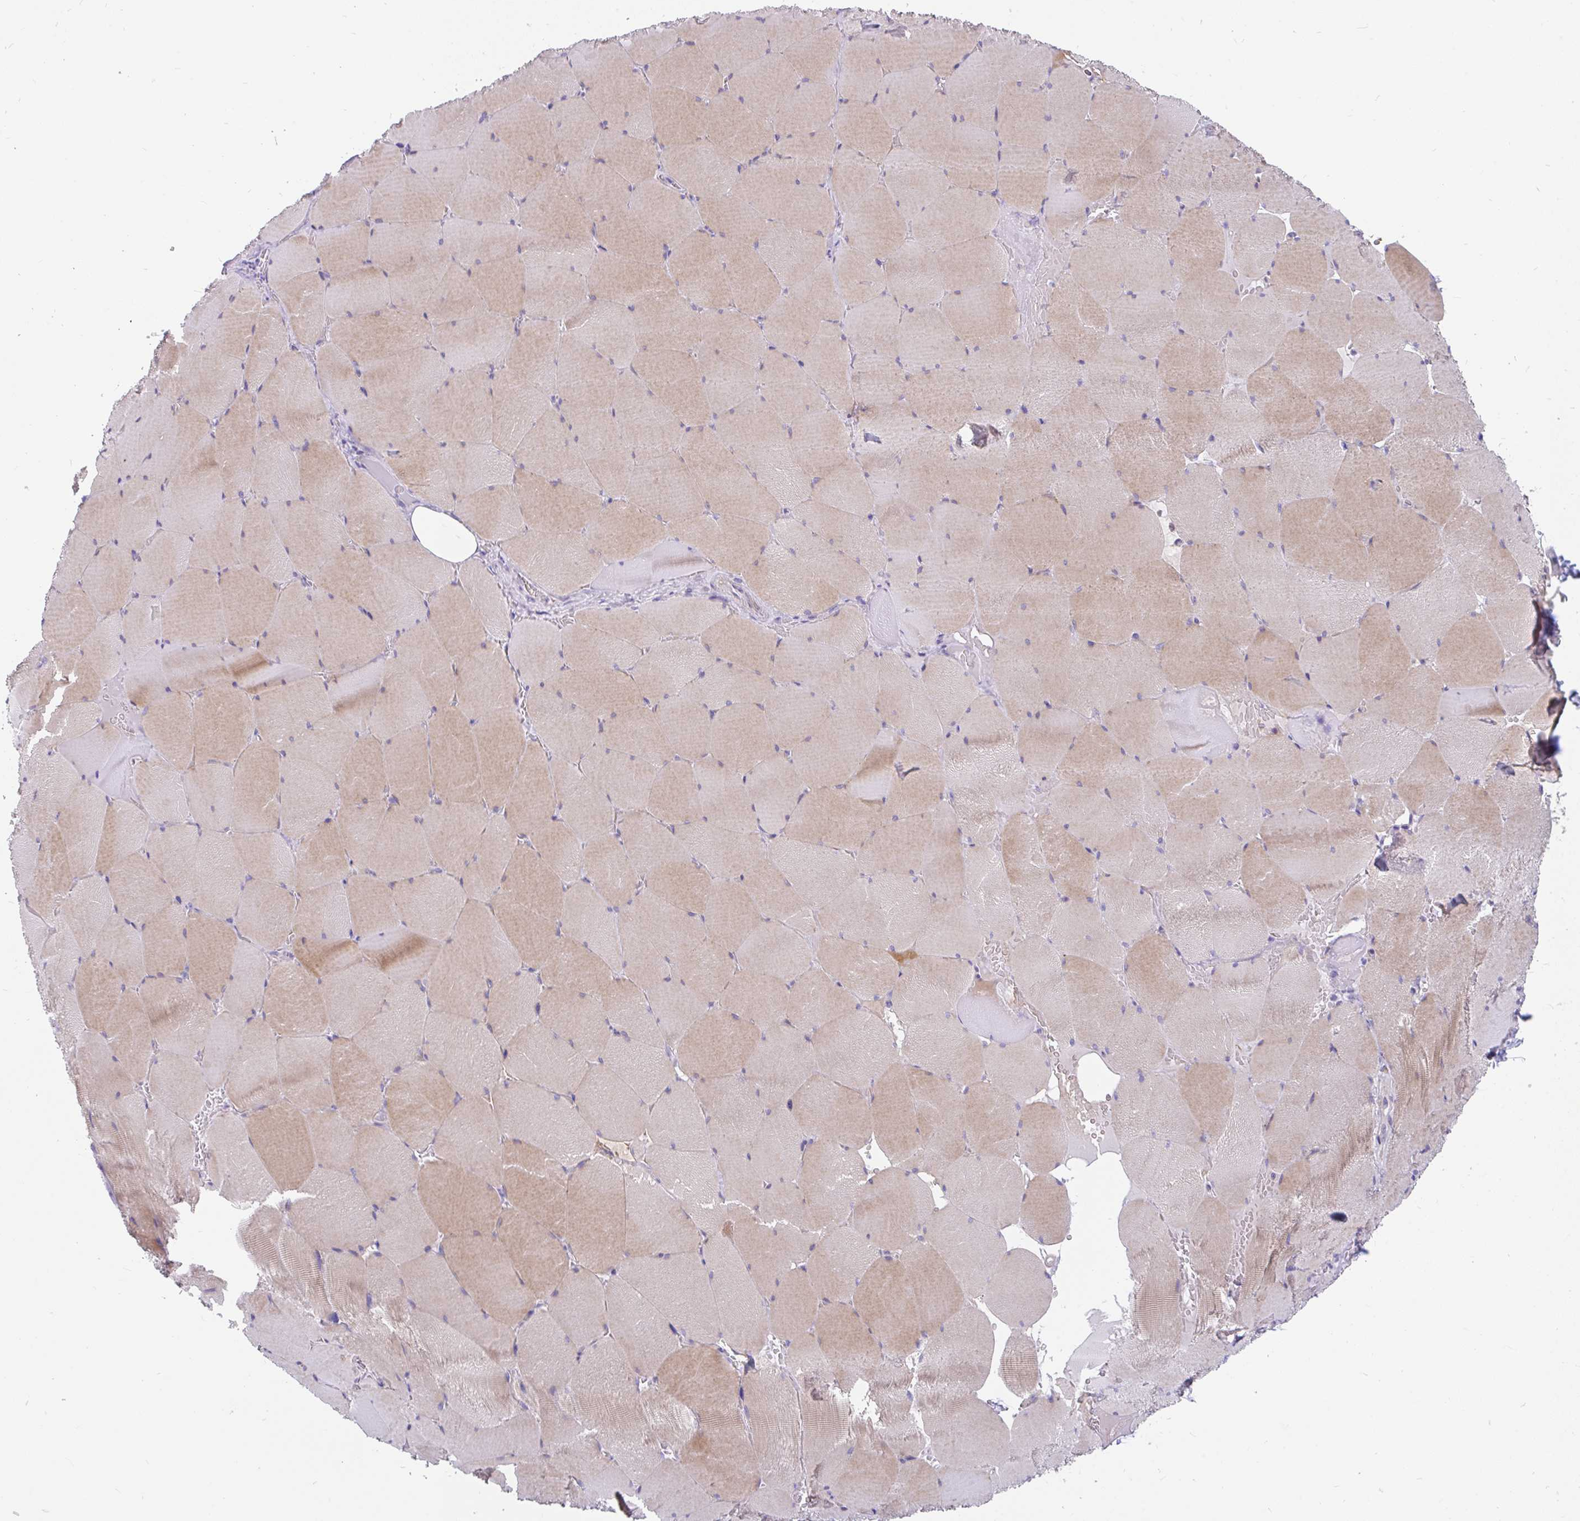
{"staining": {"intensity": "moderate", "quantity": ">75%", "location": "cytoplasmic/membranous"}, "tissue": "skeletal muscle", "cell_type": "Myocytes", "image_type": "normal", "snomed": [{"axis": "morphology", "description": "Normal tissue, NOS"}, {"axis": "topography", "description": "Skeletal muscle"}, {"axis": "topography", "description": "Head-Neck"}], "caption": "The image shows a brown stain indicating the presence of a protein in the cytoplasmic/membranous of myocytes in skeletal muscle. The staining was performed using DAB to visualize the protein expression in brown, while the nuclei were stained in blue with hematoxylin (Magnification: 20x).", "gene": "LRRC26", "patient": {"sex": "male", "age": 66}}